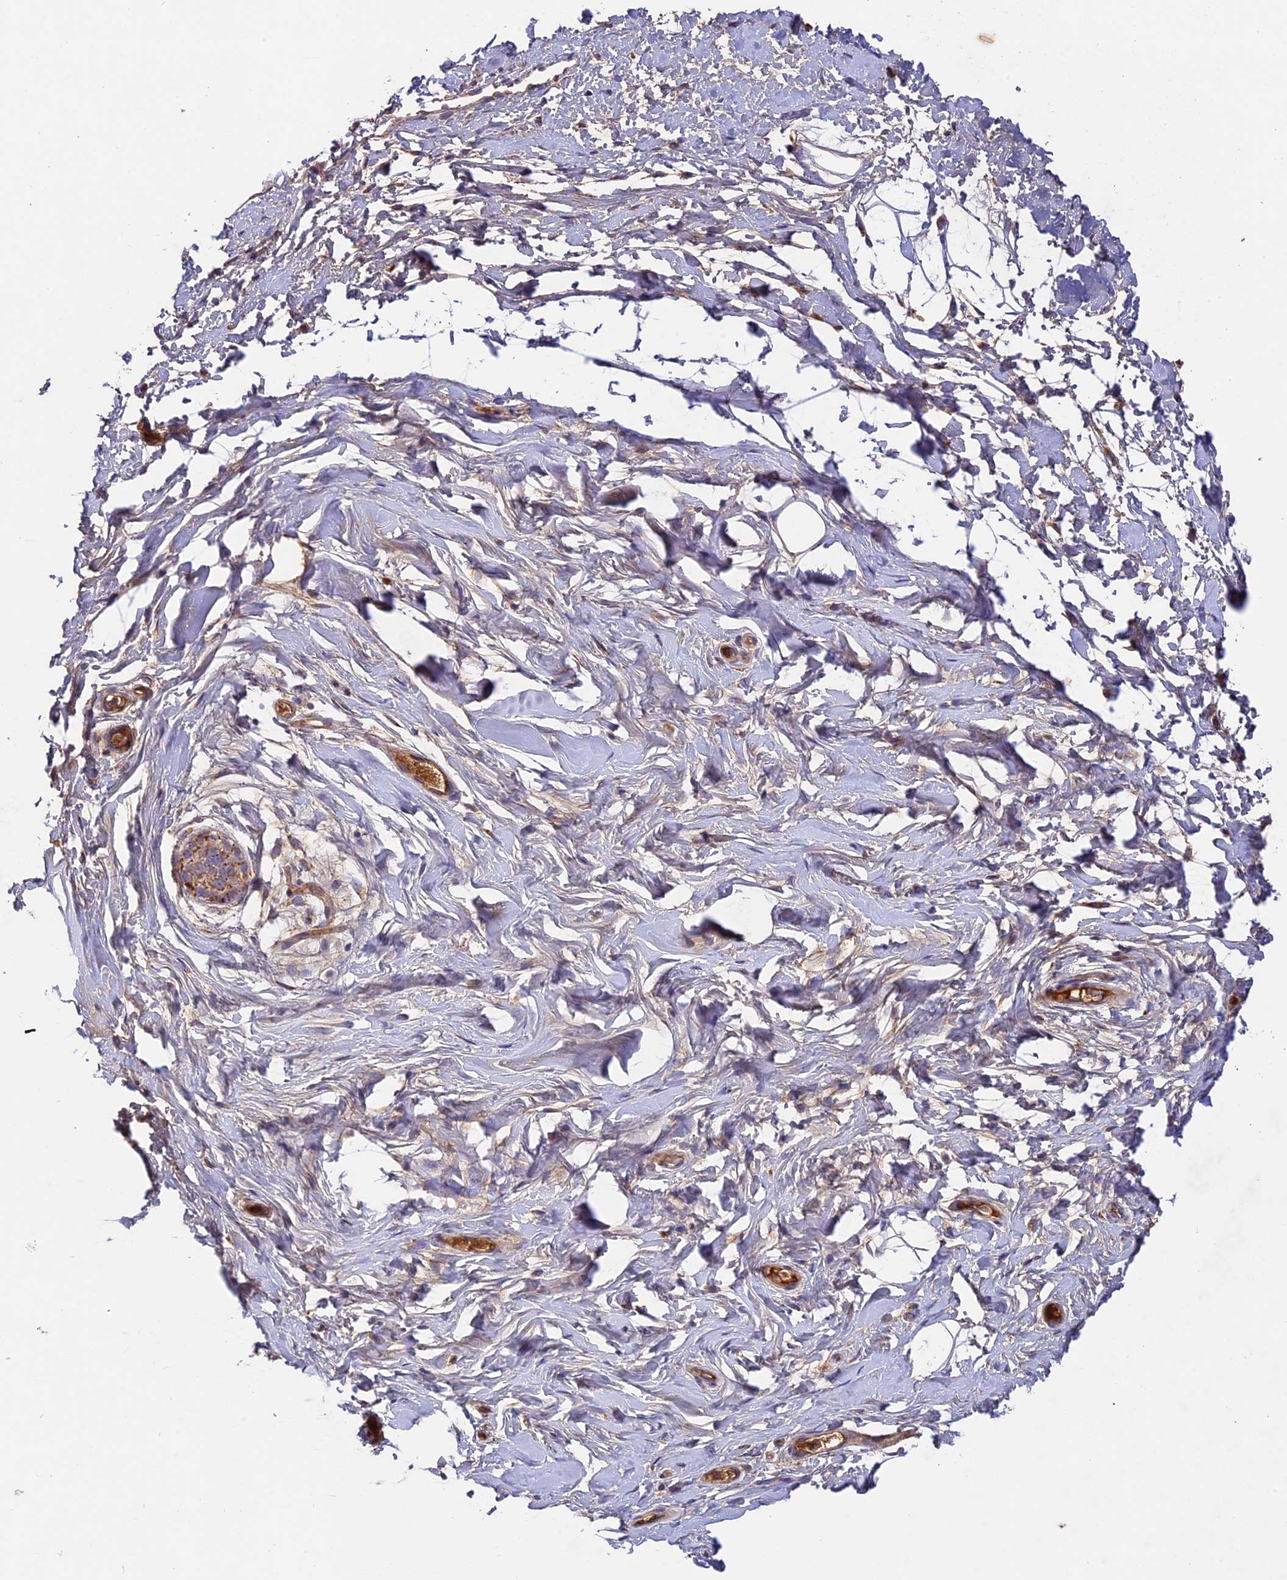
{"staining": {"intensity": "negative", "quantity": "none", "location": "none"}, "tissue": "adipose tissue", "cell_type": "Adipocytes", "image_type": "normal", "snomed": [{"axis": "morphology", "description": "Normal tissue, NOS"}, {"axis": "topography", "description": "Breast"}], "caption": "Histopathology image shows no significant protein staining in adipocytes of benign adipose tissue. Nuclei are stained in blue.", "gene": "OCEL1", "patient": {"sex": "female", "age": 26}}